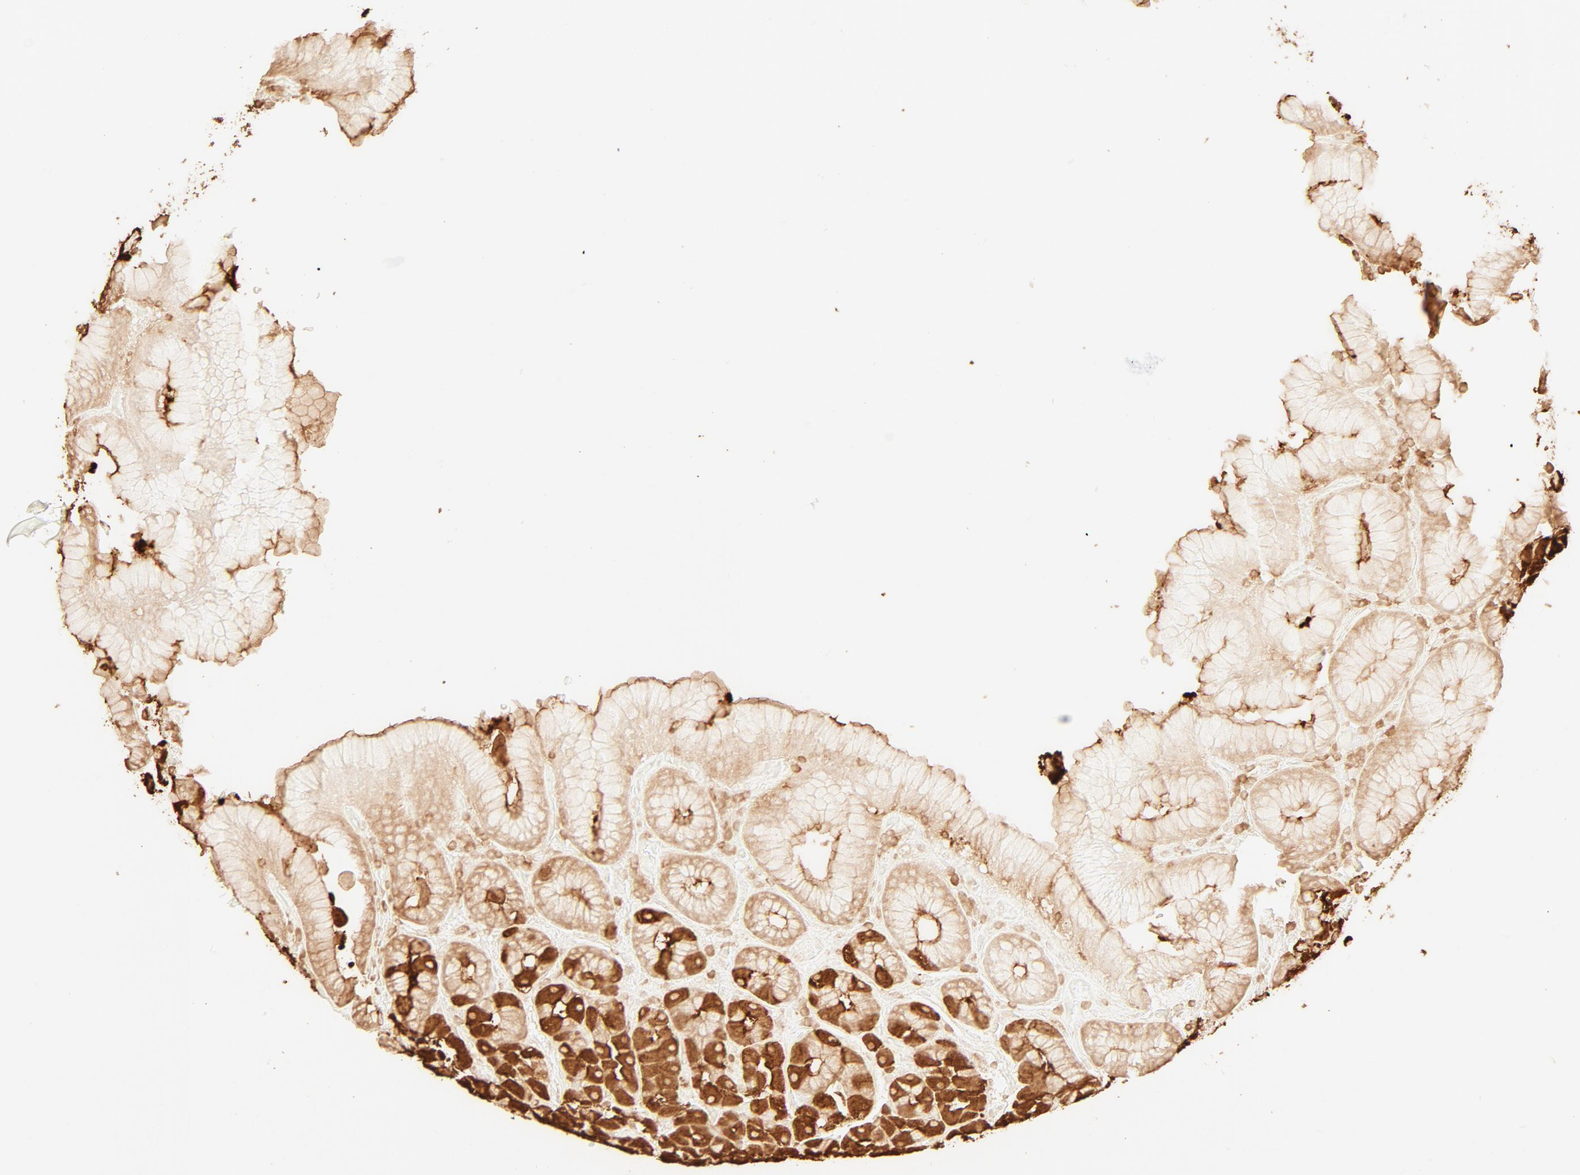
{"staining": {"intensity": "strong", "quantity": ">75%", "location": "cytoplasmic/membranous"}, "tissue": "stomach", "cell_type": "Glandular cells", "image_type": "normal", "snomed": [{"axis": "morphology", "description": "Normal tissue, NOS"}, {"axis": "topography", "description": "Stomach, lower"}], "caption": "Immunohistochemical staining of benign stomach shows >75% levels of strong cytoplasmic/membranous protein positivity in about >75% of glandular cells. The staining was performed using DAB (3,3'-diaminobenzidine) to visualize the protein expression in brown, while the nuclei were stained in blue with hematoxylin (Magnification: 20x).", "gene": "EZR", "patient": {"sex": "male", "age": 56}}